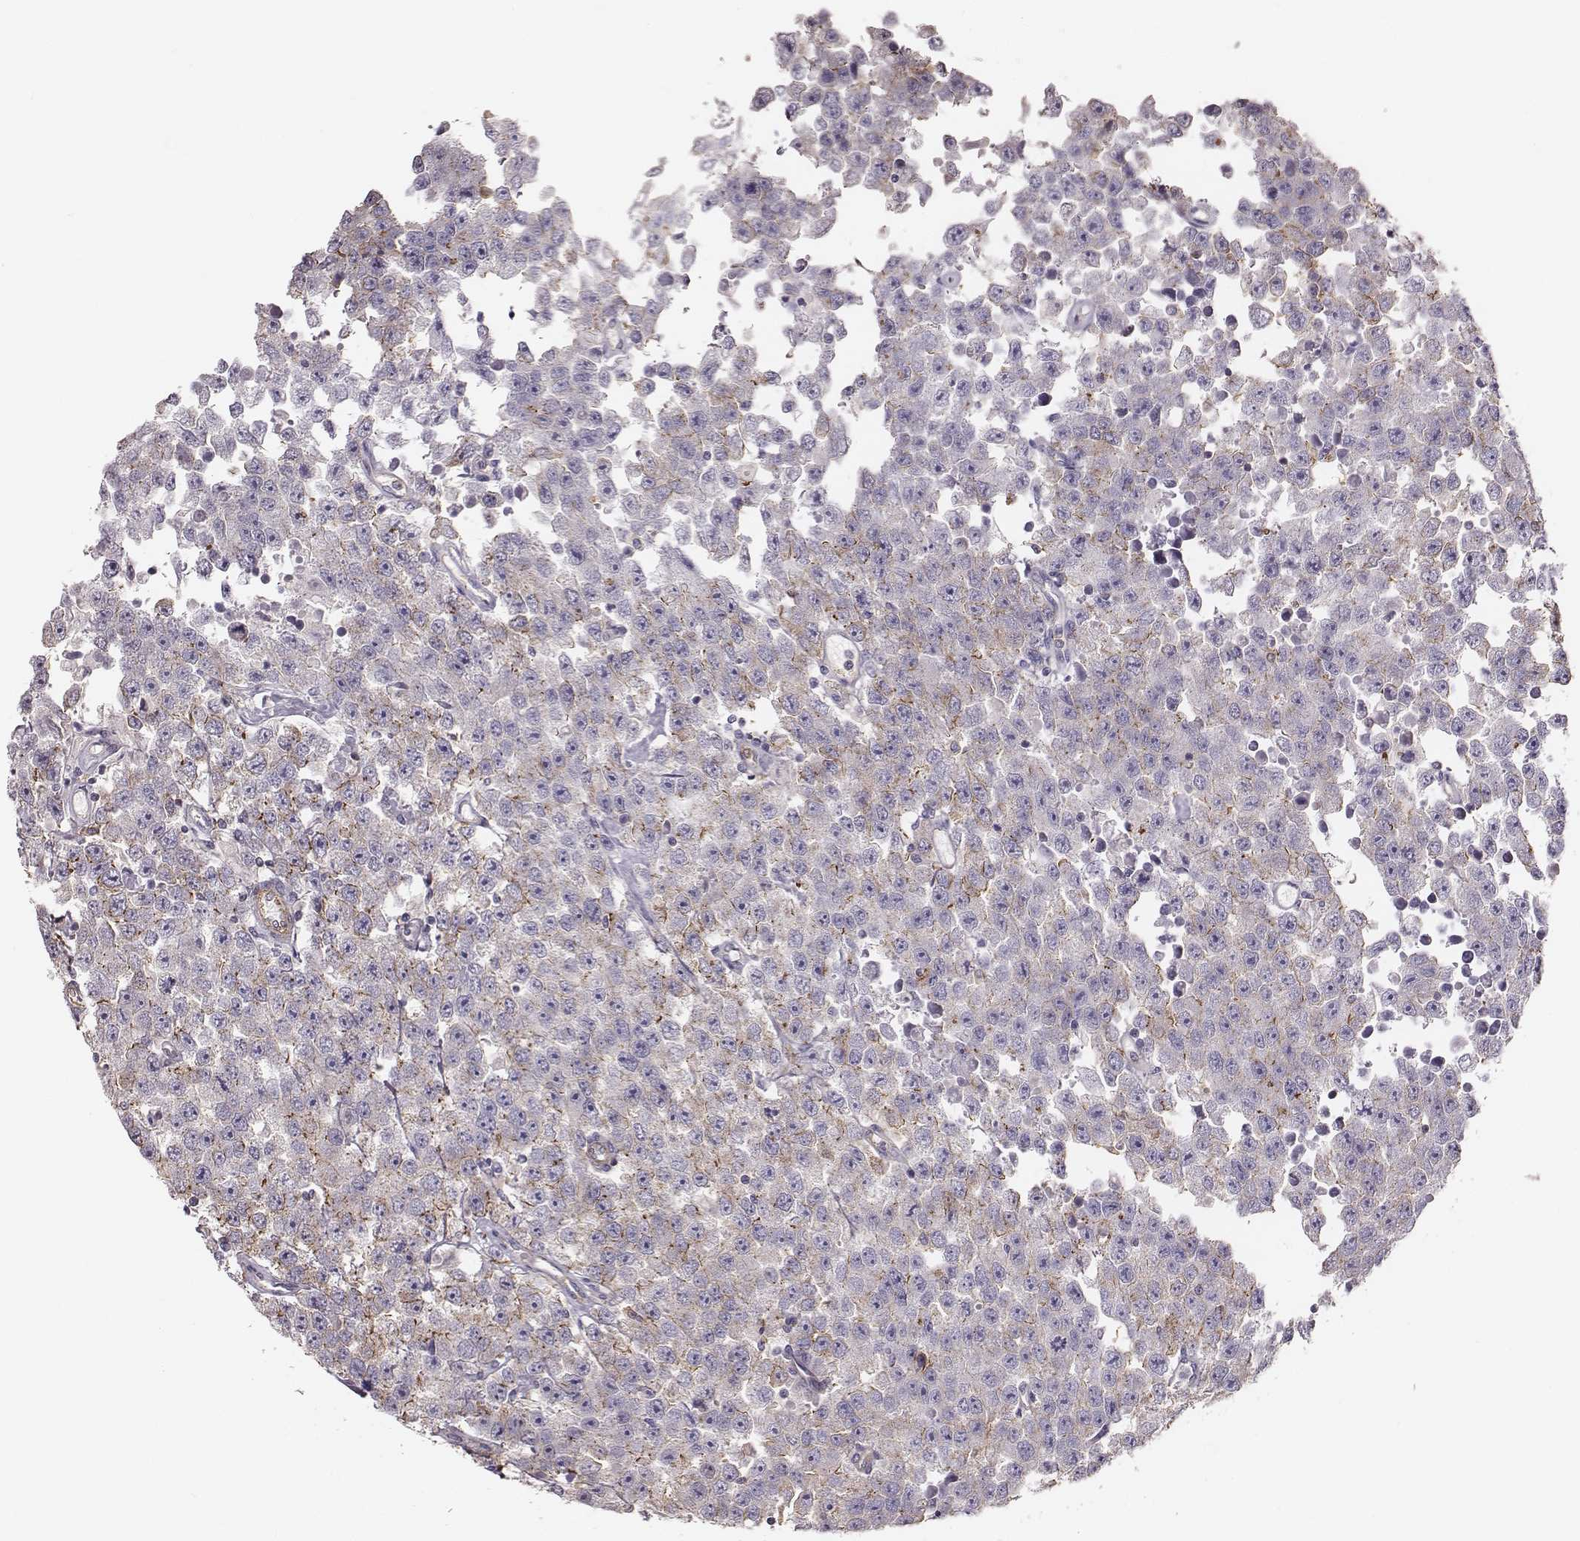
{"staining": {"intensity": "negative", "quantity": "none", "location": "none"}, "tissue": "testis cancer", "cell_type": "Tumor cells", "image_type": "cancer", "snomed": [{"axis": "morphology", "description": "Seminoma, NOS"}, {"axis": "topography", "description": "Testis"}], "caption": "This image is of testis cancer (seminoma) stained with IHC to label a protein in brown with the nuclei are counter-stained blue. There is no expression in tumor cells.", "gene": "ZYX", "patient": {"sex": "male", "age": 52}}